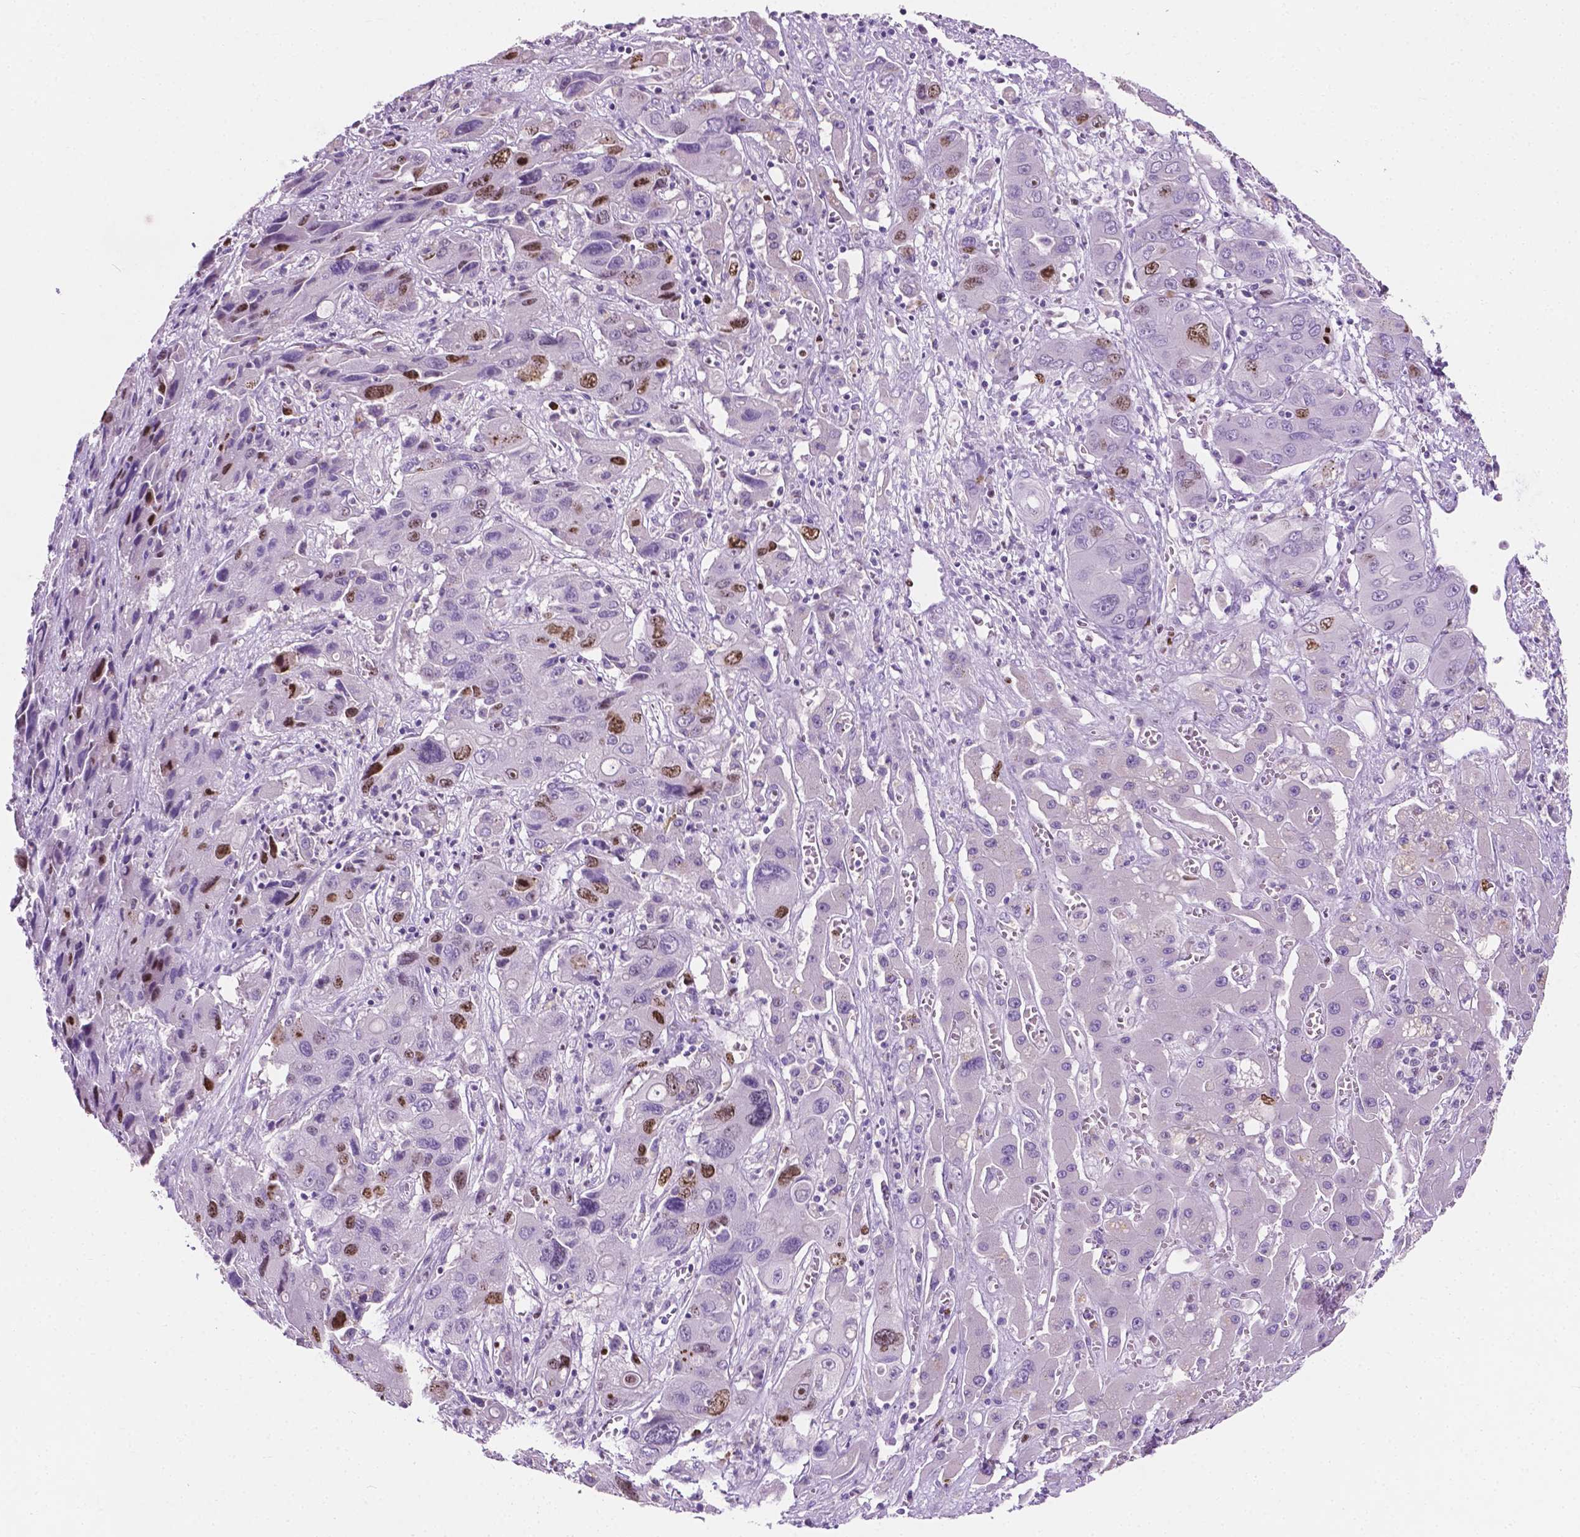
{"staining": {"intensity": "moderate", "quantity": "25%-75%", "location": "nuclear"}, "tissue": "liver cancer", "cell_type": "Tumor cells", "image_type": "cancer", "snomed": [{"axis": "morphology", "description": "Cholangiocarcinoma"}, {"axis": "topography", "description": "Liver"}], "caption": "This is an image of immunohistochemistry (IHC) staining of liver cholangiocarcinoma, which shows moderate staining in the nuclear of tumor cells.", "gene": "SIAH2", "patient": {"sex": "male", "age": 67}}